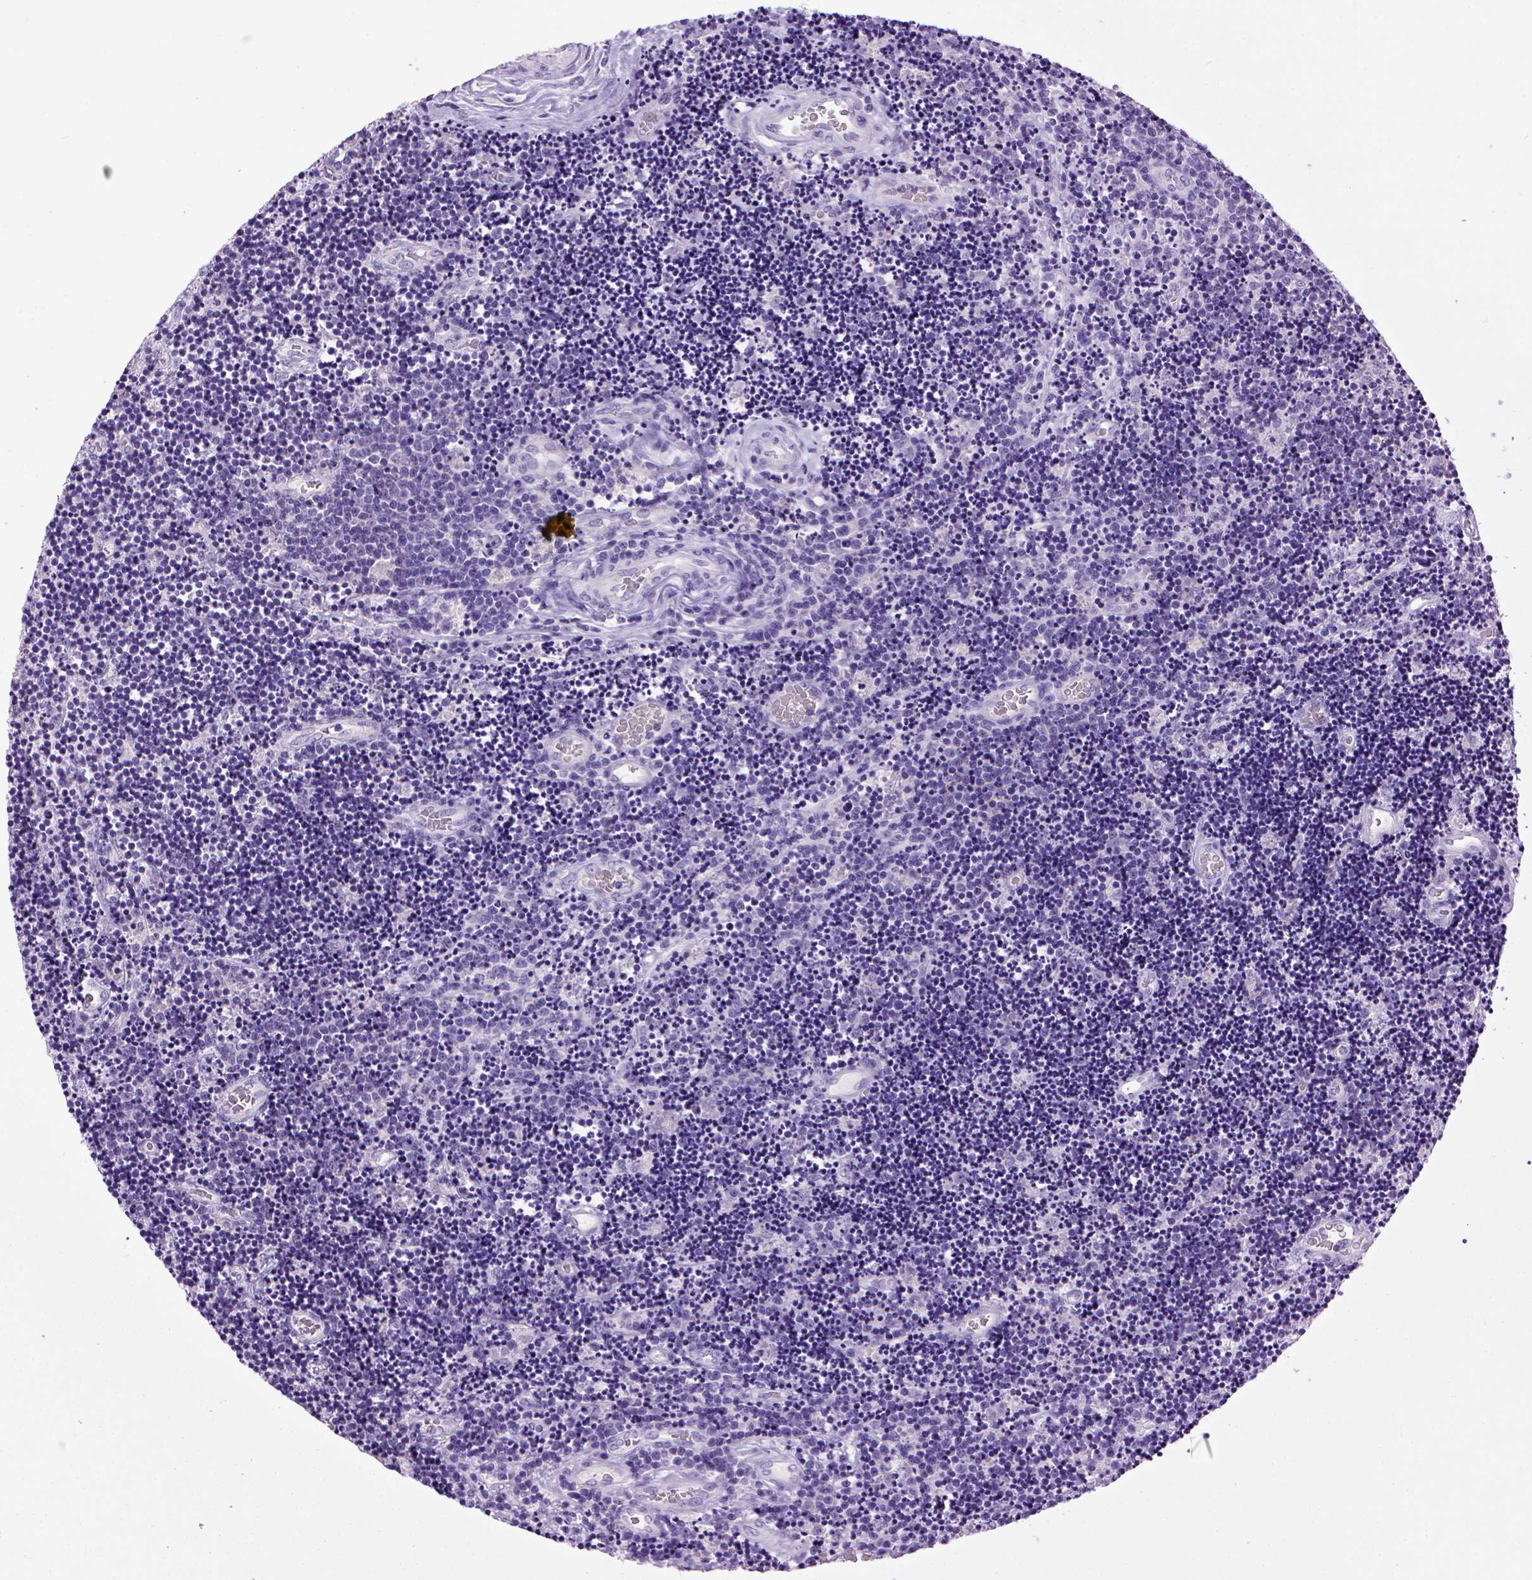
{"staining": {"intensity": "negative", "quantity": "none", "location": "none"}, "tissue": "lymphoma", "cell_type": "Tumor cells", "image_type": "cancer", "snomed": [{"axis": "morphology", "description": "Malignant lymphoma, non-Hodgkin's type, Low grade"}, {"axis": "topography", "description": "Brain"}], "caption": "Photomicrograph shows no protein positivity in tumor cells of malignant lymphoma, non-Hodgkin's type (low-grade) tissue. The staining is performed using DAB brown chromogen with nuclei counter-stained in using hematoxylin.", "gene": "CDH1", "patient": {"sex": "female", "age": 66}}